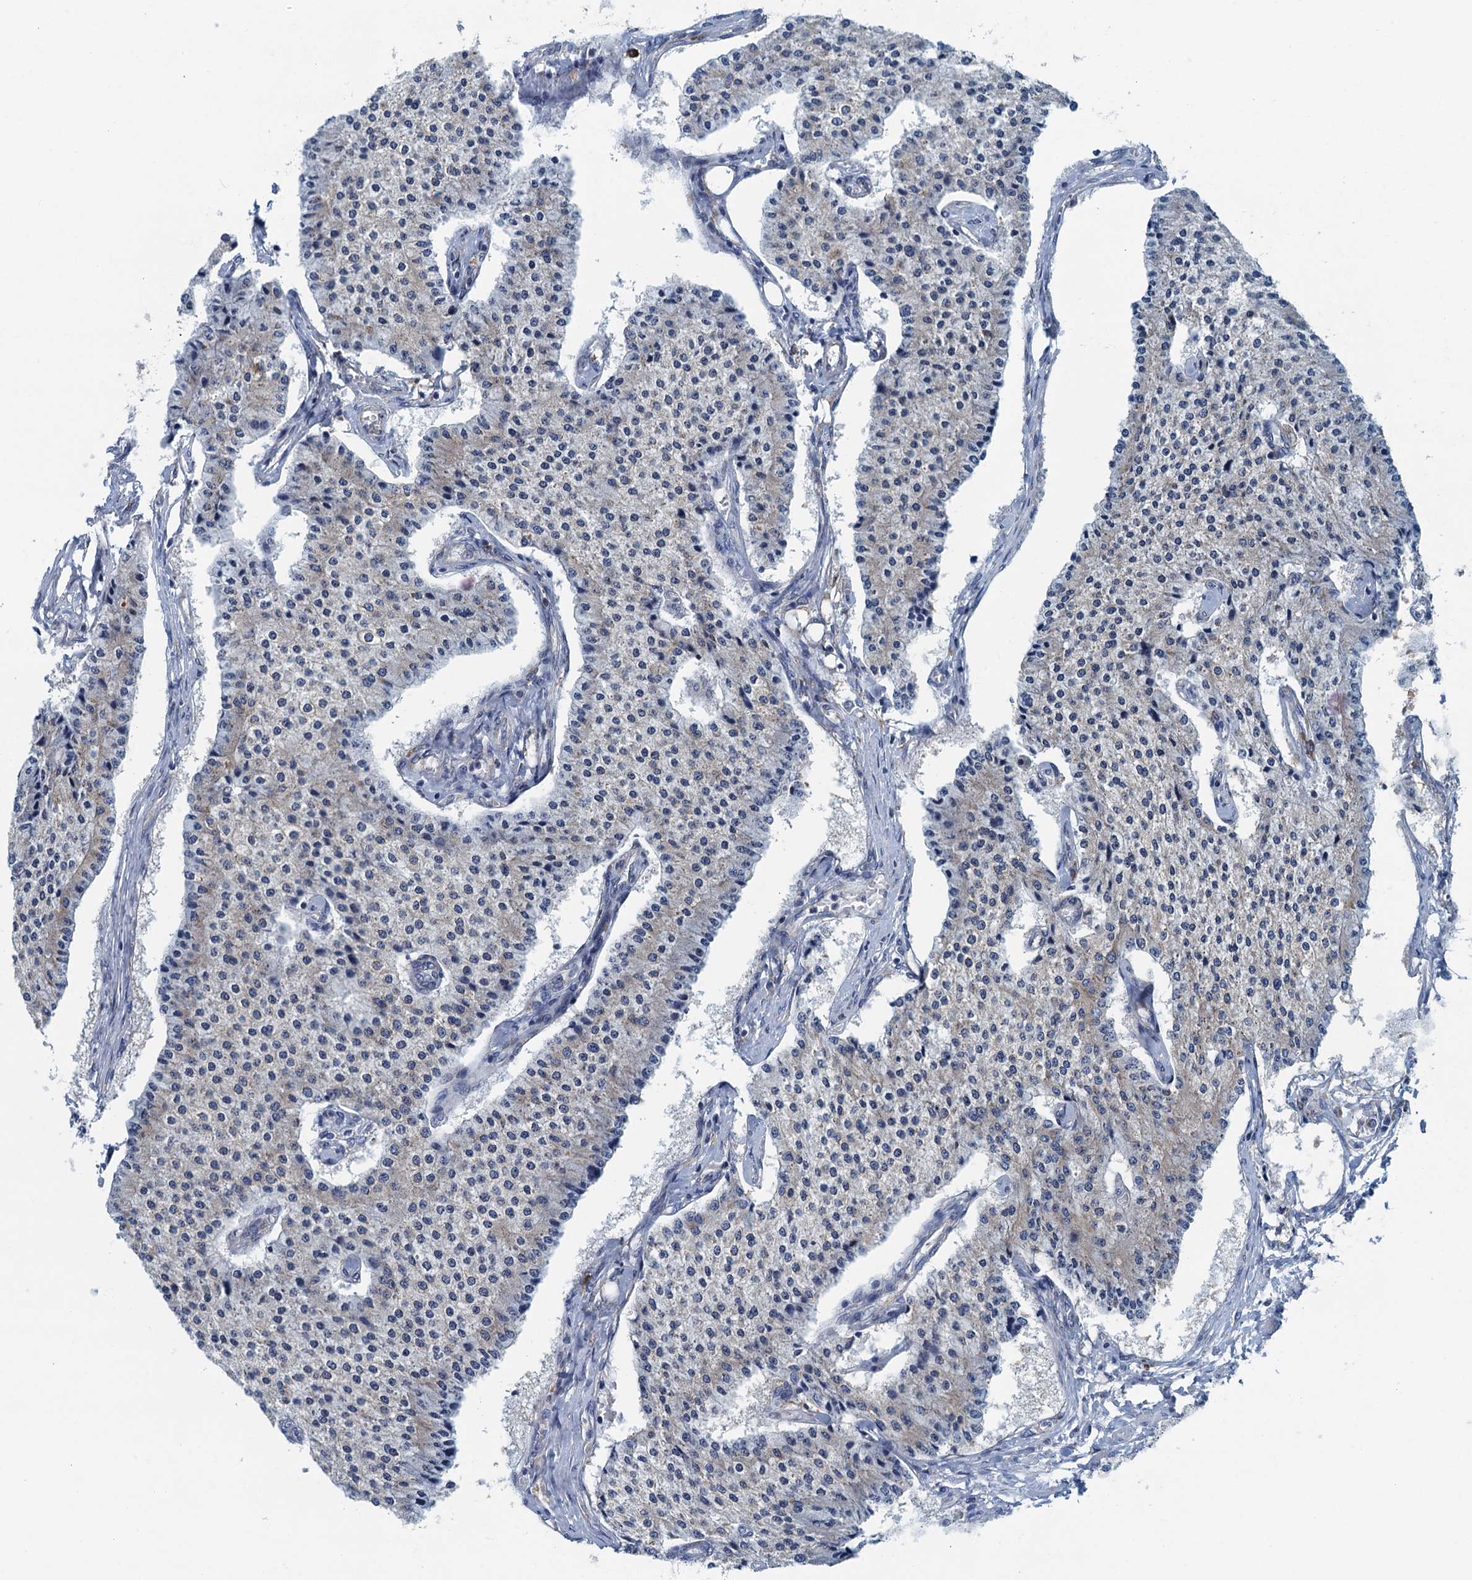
{"staining": {"intensity": "weak", "quantity": "25%-75%", "location": "cytoplasmic/membranous"}, "tissue": "carcinoid", "cell_type": "Tumor cells", "image_type": "cancer", "snomed": [{"axis": "morphology", "description": "Carcinoid, malignant, NOS"}, {"axis": "topography", "description": "Colon"}], "caption": "DAB immunohistochemical staining of carcinoid reveals weak cytoplasmic/membranous protein expression in approximately 25%-75% of tumor cells.", "gene": "MYDGF", "patient": {"sex": "female", "age": 52}}